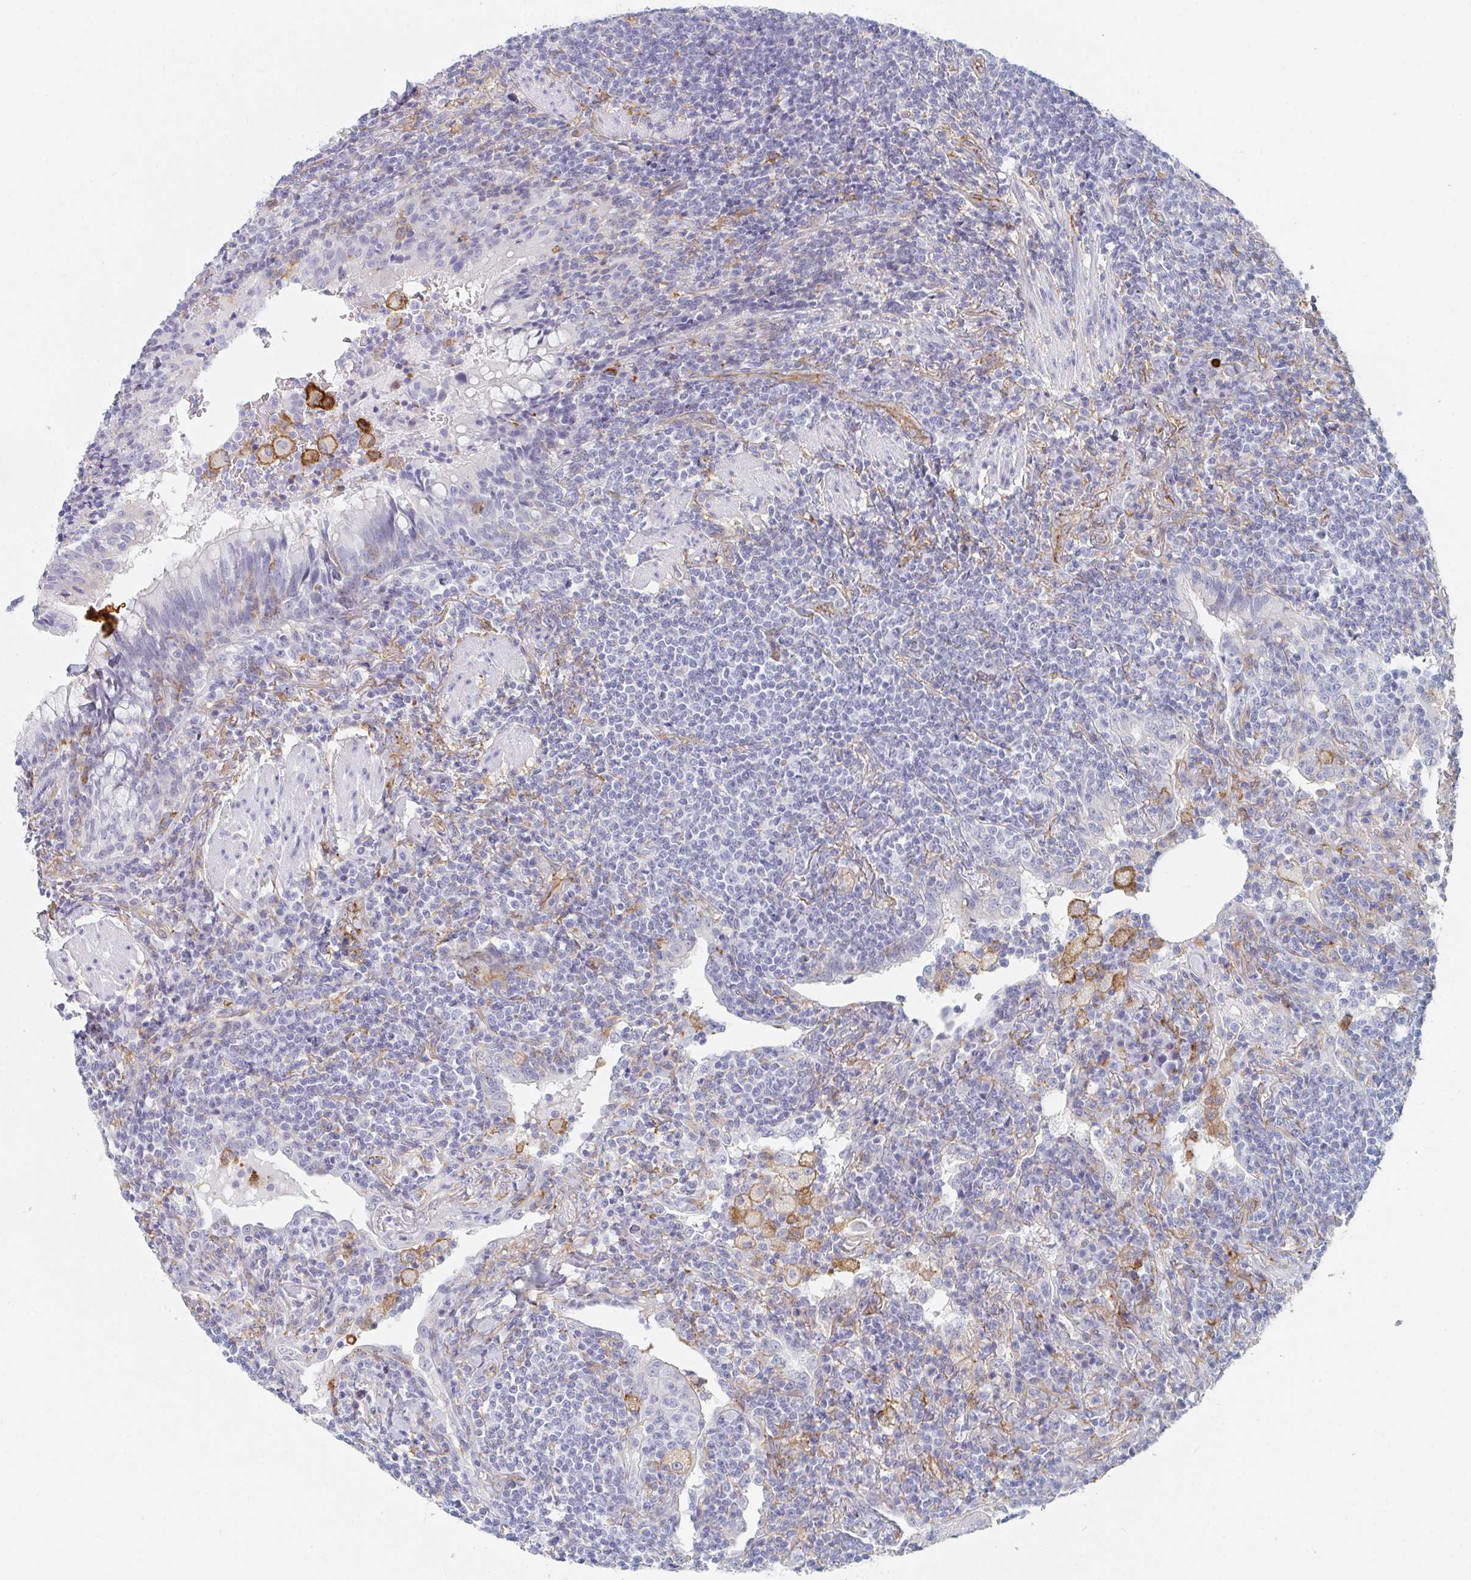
{"staining": {"intensity": "negative", "quantity": "none", "location": "none"}, "tissue": "lymphoma", "cell_type": "Tumor cells", "image_type": "cancer", "snomed": [{"axis": "morphology", "description": "Malignant lymphoma, non-Hodgkin's type, Low grade"}, {"axis": "topography", "description": "Lung"}], "caption": "DAB immunohistochemical staining of low-grade malignant lymphoma, non-Hodgkin's type reveals no significant positivity in tumor cells.", "gene": "DAB2", "patient": {"sex": "female", "age": 71}}